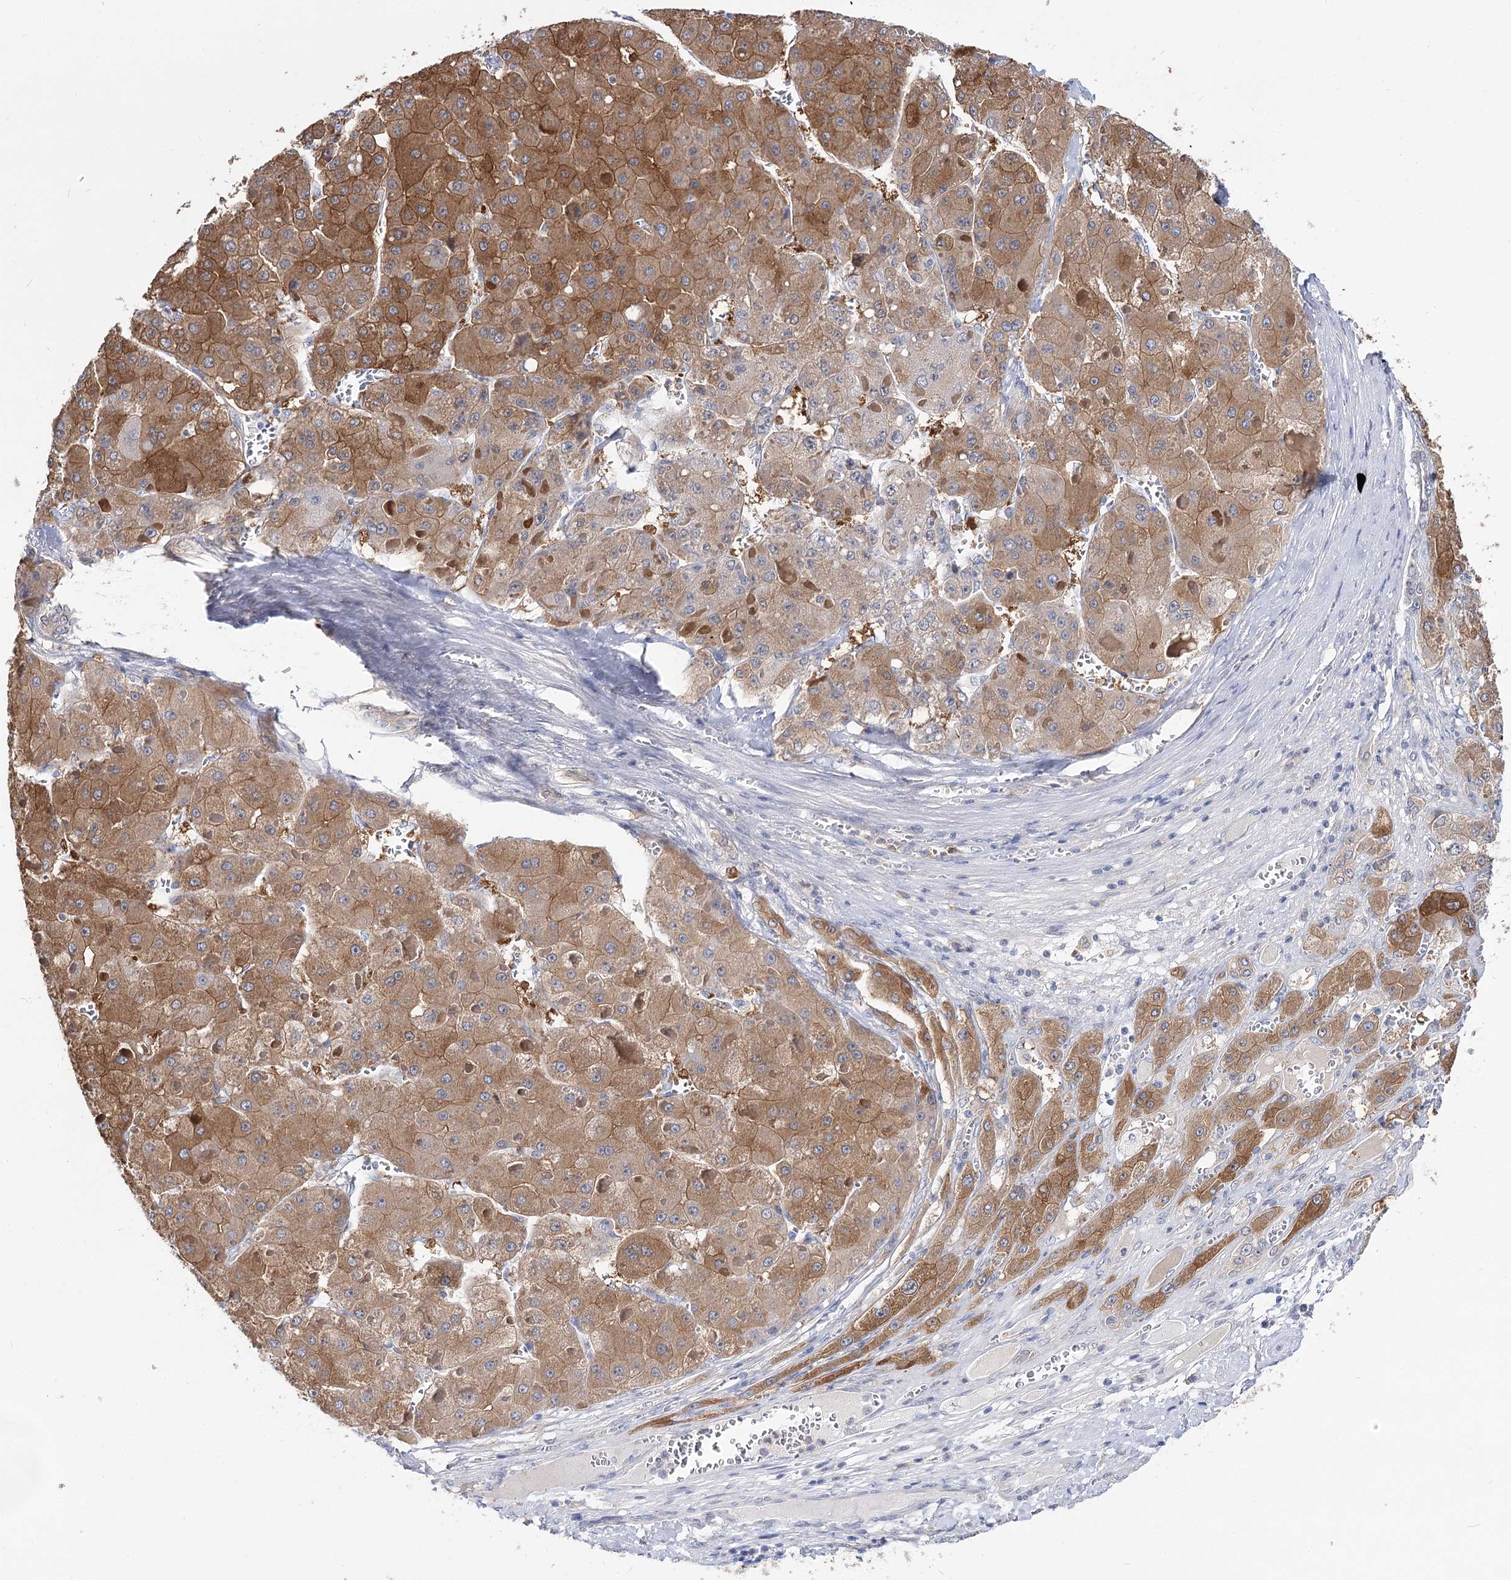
{"staining": {"intensity": "moderate", "quantity": ">75%", "location": "cytoplasmic/membranous"}, "tissue": "liver cancer", "cell_type": "Tumor cells", "image_type": "cancer", "snomed": [{"axis": "morphology", "description": "Carcinoma, Hepatocellular, NOS"}, {"axis": "topography", "description": "Liver"}], "caption": "IHC of liver hepatocellular carcinoma exhibits medium levels of moderate cytoplasmic/membranous positivity in about >75% of tumor cells.", "gene": "UGP2", "patient": {"sex": "female", "age": 73}}